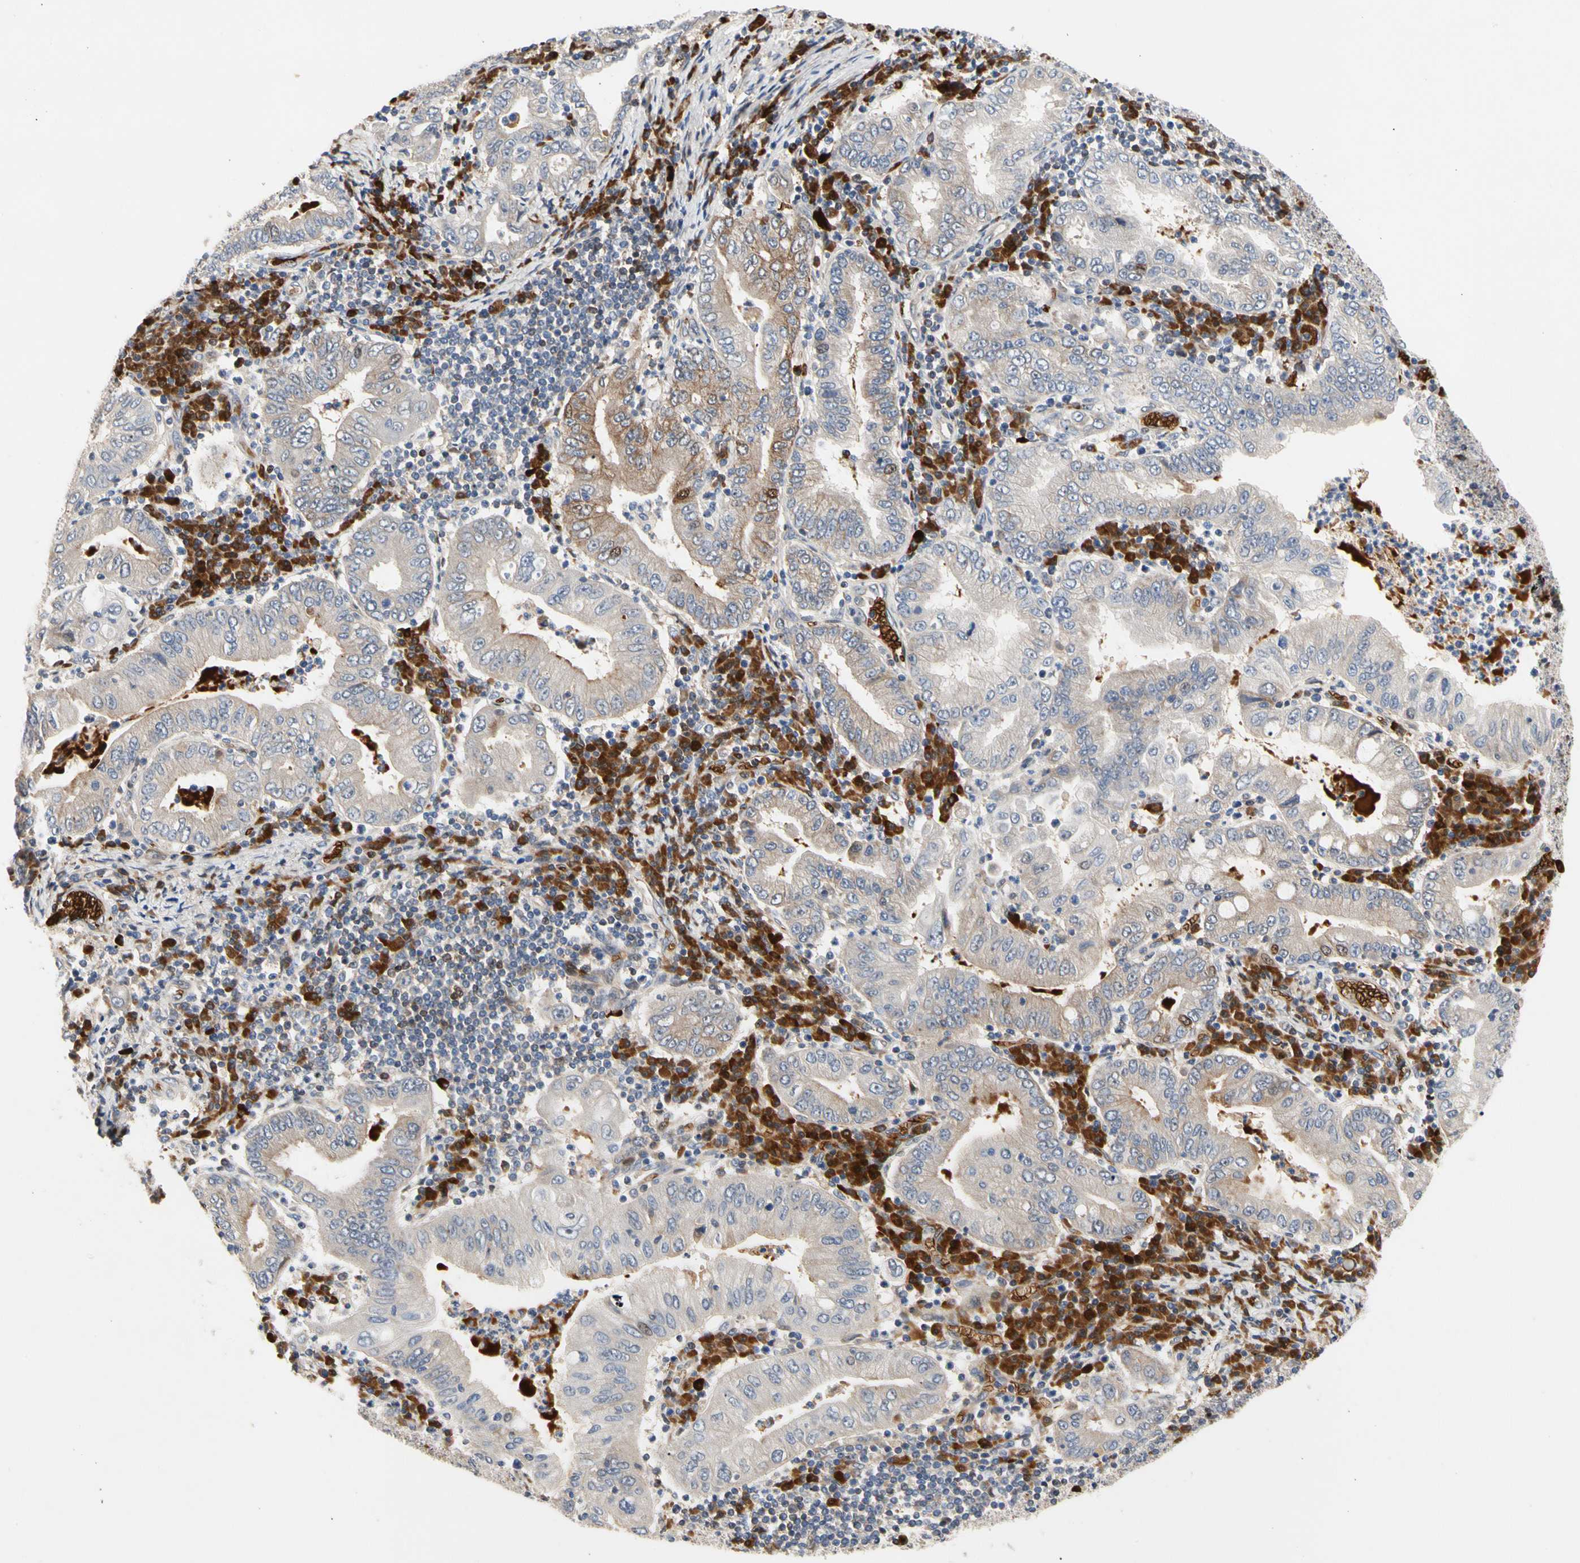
{"staining": {"intensity": "weak", "quantity": ">75%", "location": "cytoplasmic/membranous"}, "tissue": "stomach cancer", "cell_type": "Tumor cells", "image_type": "cancer", "snomed": [{"axis": "morphology", "description": "Normal tissue, NOS"}, {"axis": "morphology", "description": "Adenocarcinoma, NOS"}, {"axis": "topography", "description": "Esophagus"}, {"axis": "topography", "description": "Stomach, upper"}, {"axis": "topography", "description": "Peripheral nerve tissue"}], "caption": "Immunohistochemical staining of stomach cancer displays weak cytoplasmic/membranous protein expression in approximately >75% of tumor cells.", "gene": "HMGCR", "patient": {"sex": "male", "age": 62}}